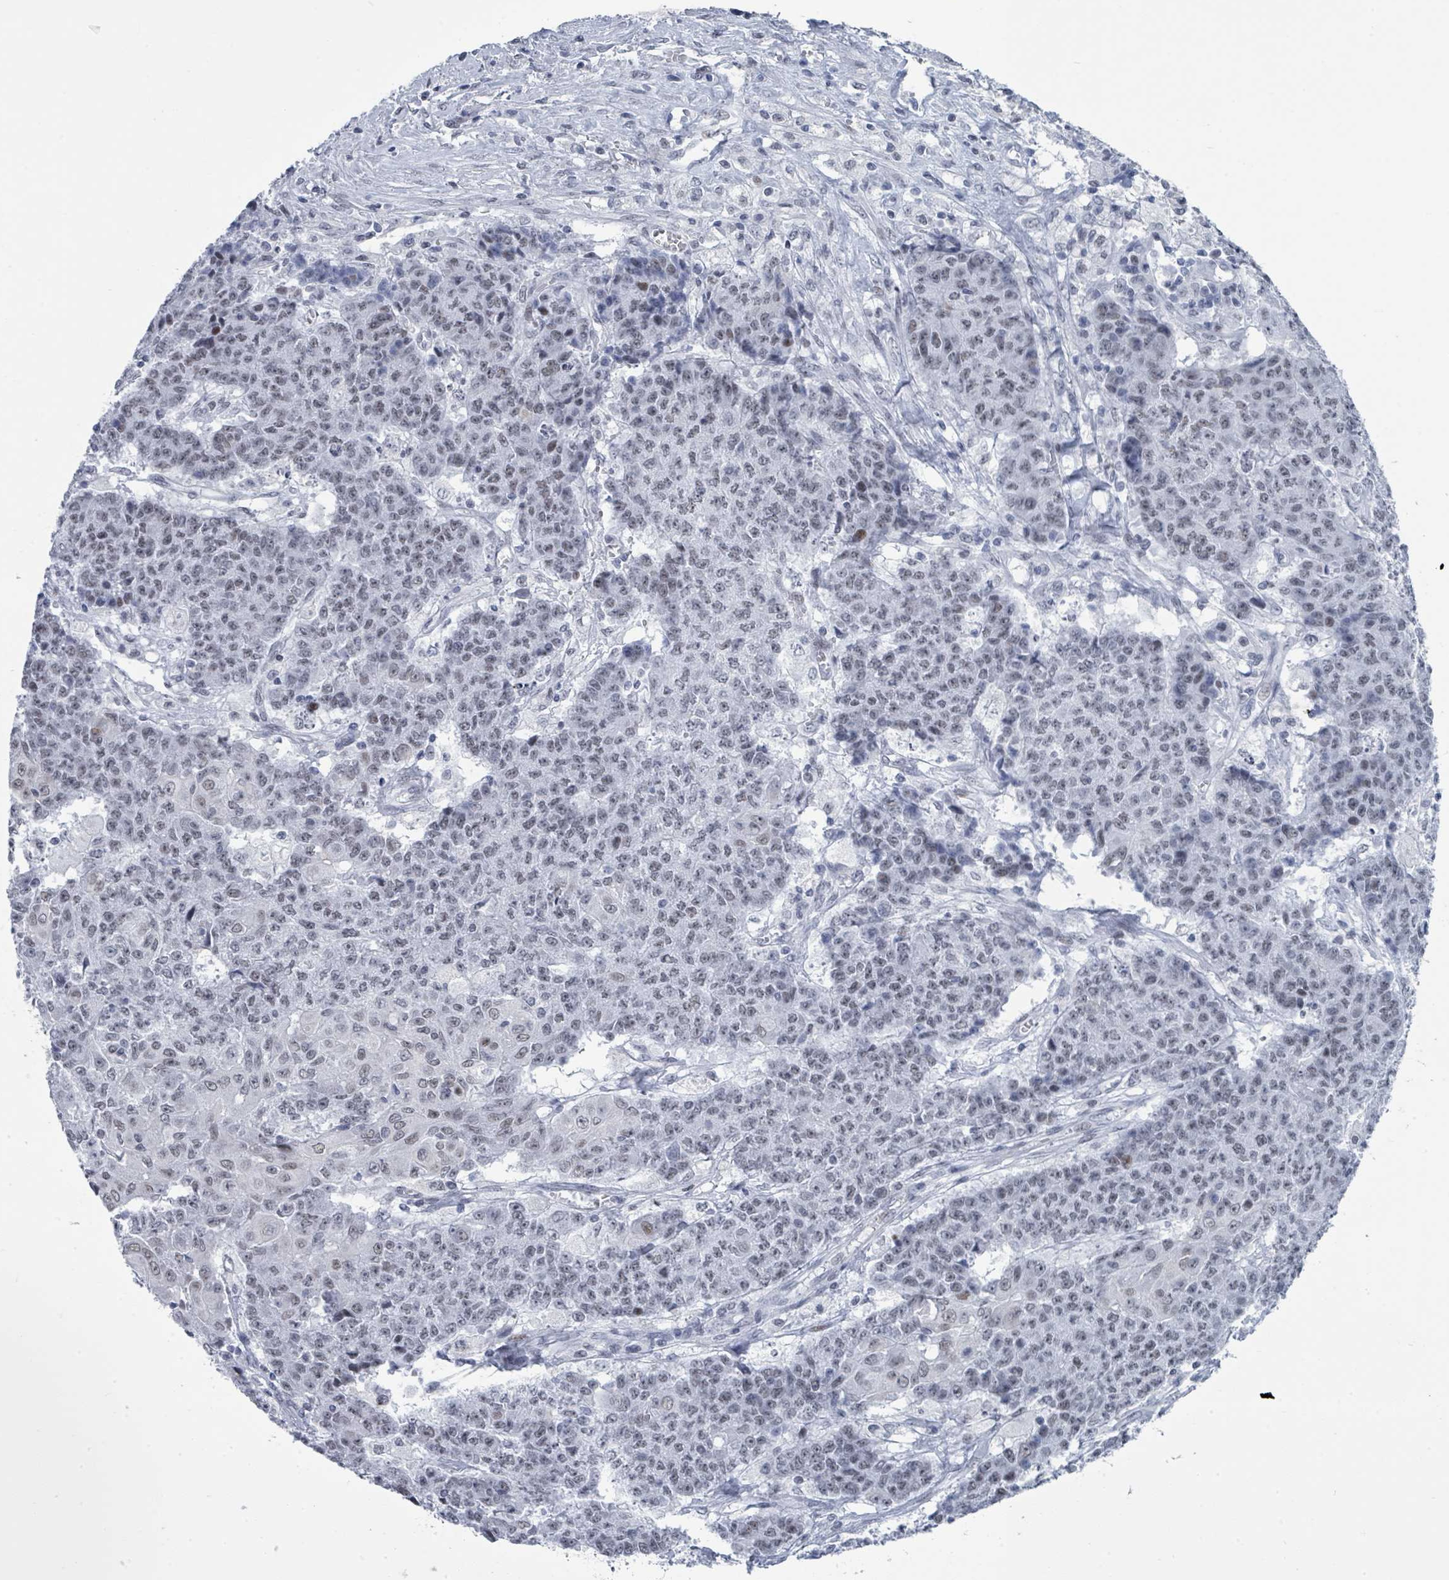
{"staining": {"intensity": "weak", "quantity": "25%-75%", "location": "nuclear"}, "tissue": "ovarian cancer", "cell_type": "Tumor cells", "image_type": "cancer", "snomed": [{"axis": "morphology", "description": "Carcinoma, endometroid"}, {"axis": "topography", "description": "Ovary"}], "caption": "Tumor cells reveal low levels of weak nuclear expression in about 25%-75% of cells in human ovarian cancer.", "gene": "CT45A5", "patient": {"sex": "female", "age": 42}}